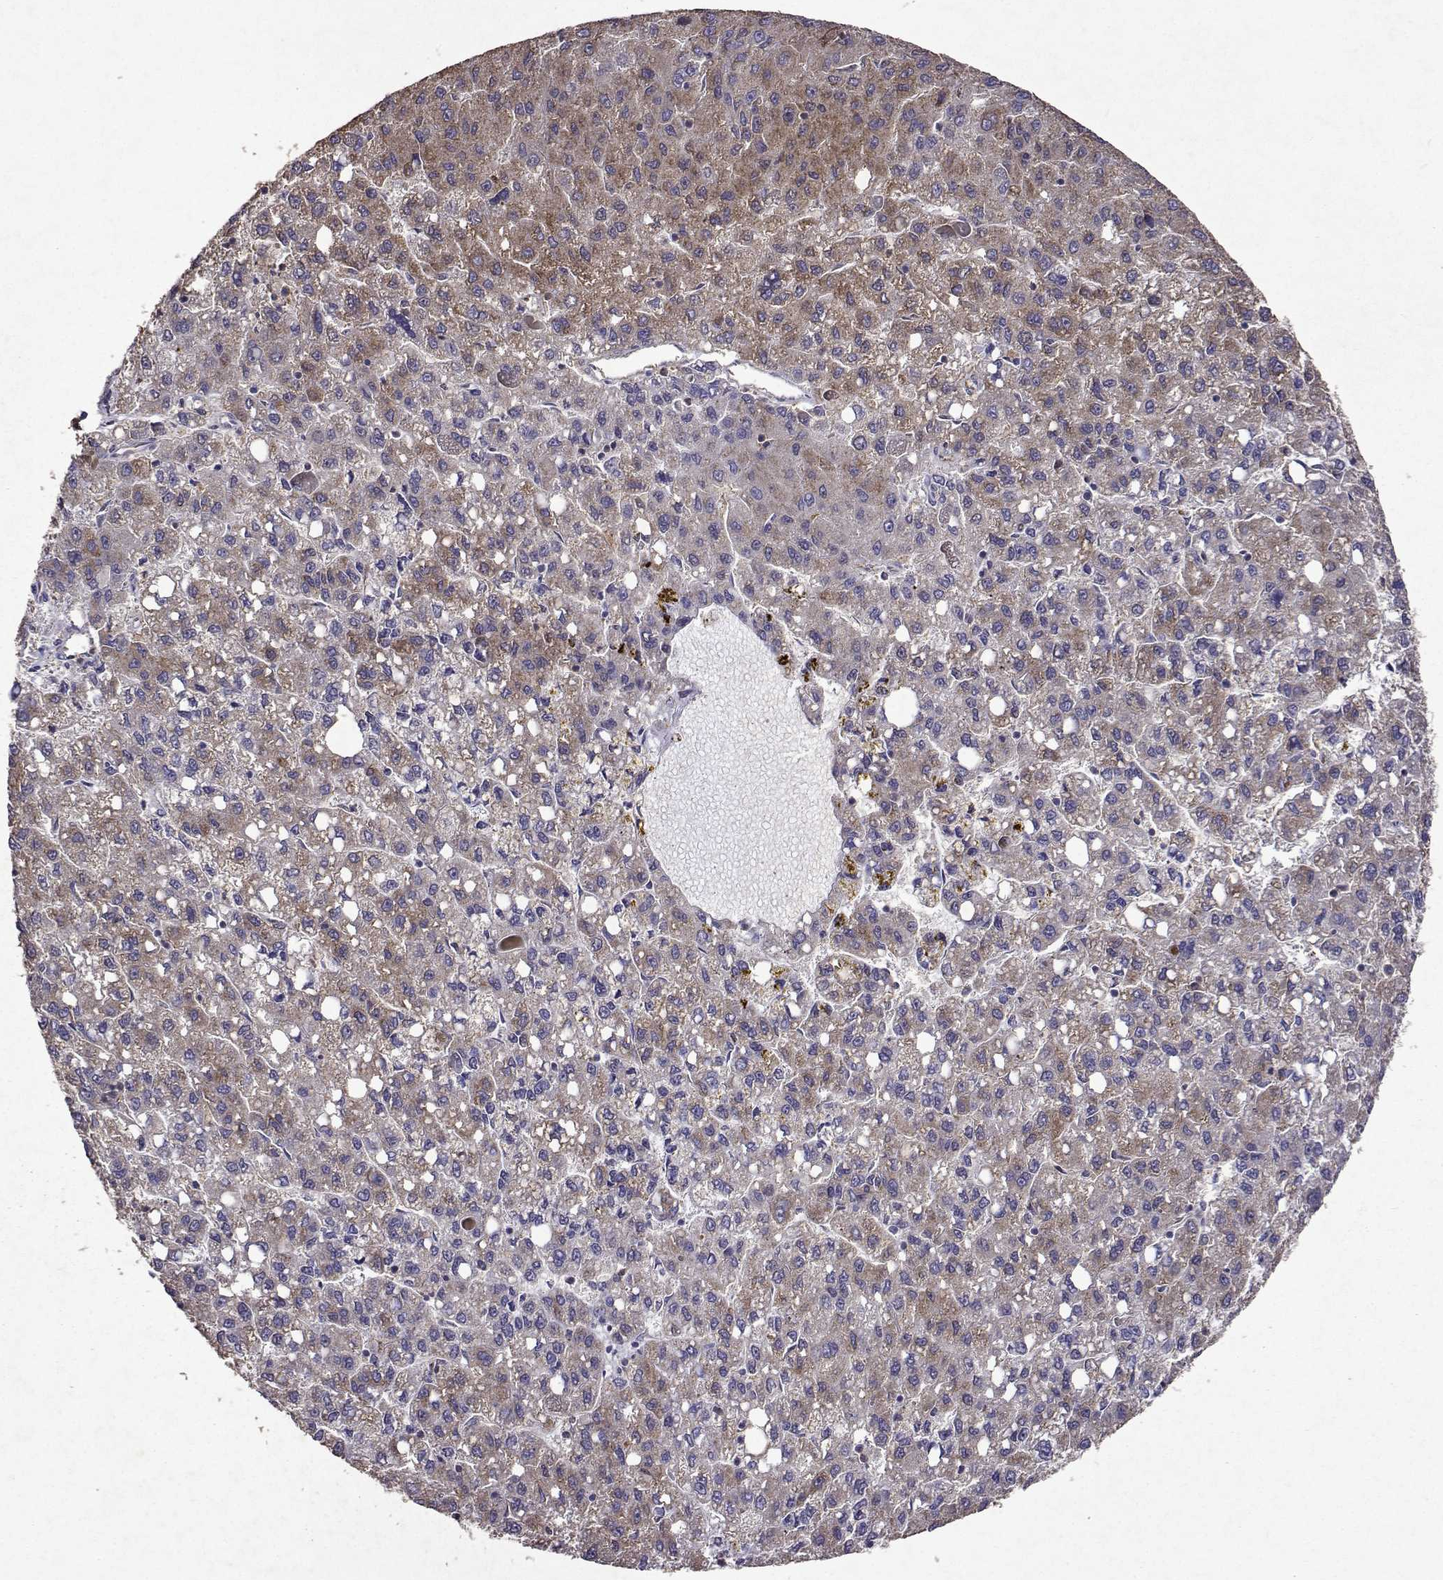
{"staining": {"intensity": "weak", "quantity": "25%-75%", "location": "cytoplasmic/membranous"}, "tissue": "liver cancer", "cell_type": "Tumor cells", "image_type": "cancer", "snomed": [{"axis": "morphology", "description": "Carcinoma, Hepatocellular, NOS"}, {"axis": "topography", "description": "Liver"}], "caption": "Immunohistochemical staining of hepatocellular carcinoma (liver) displays low levels of weak cytoplasmic/membranous expression in approximately 25%-75% of tumor cells. Using DAB (3,3'-diaminobenzidine) (brown) and hematoxylin (blue) stains, captured at high magnification using brightfield microscopy.", "gene": "TARBP2", "patient": {"sex": "female", "age": 82}}